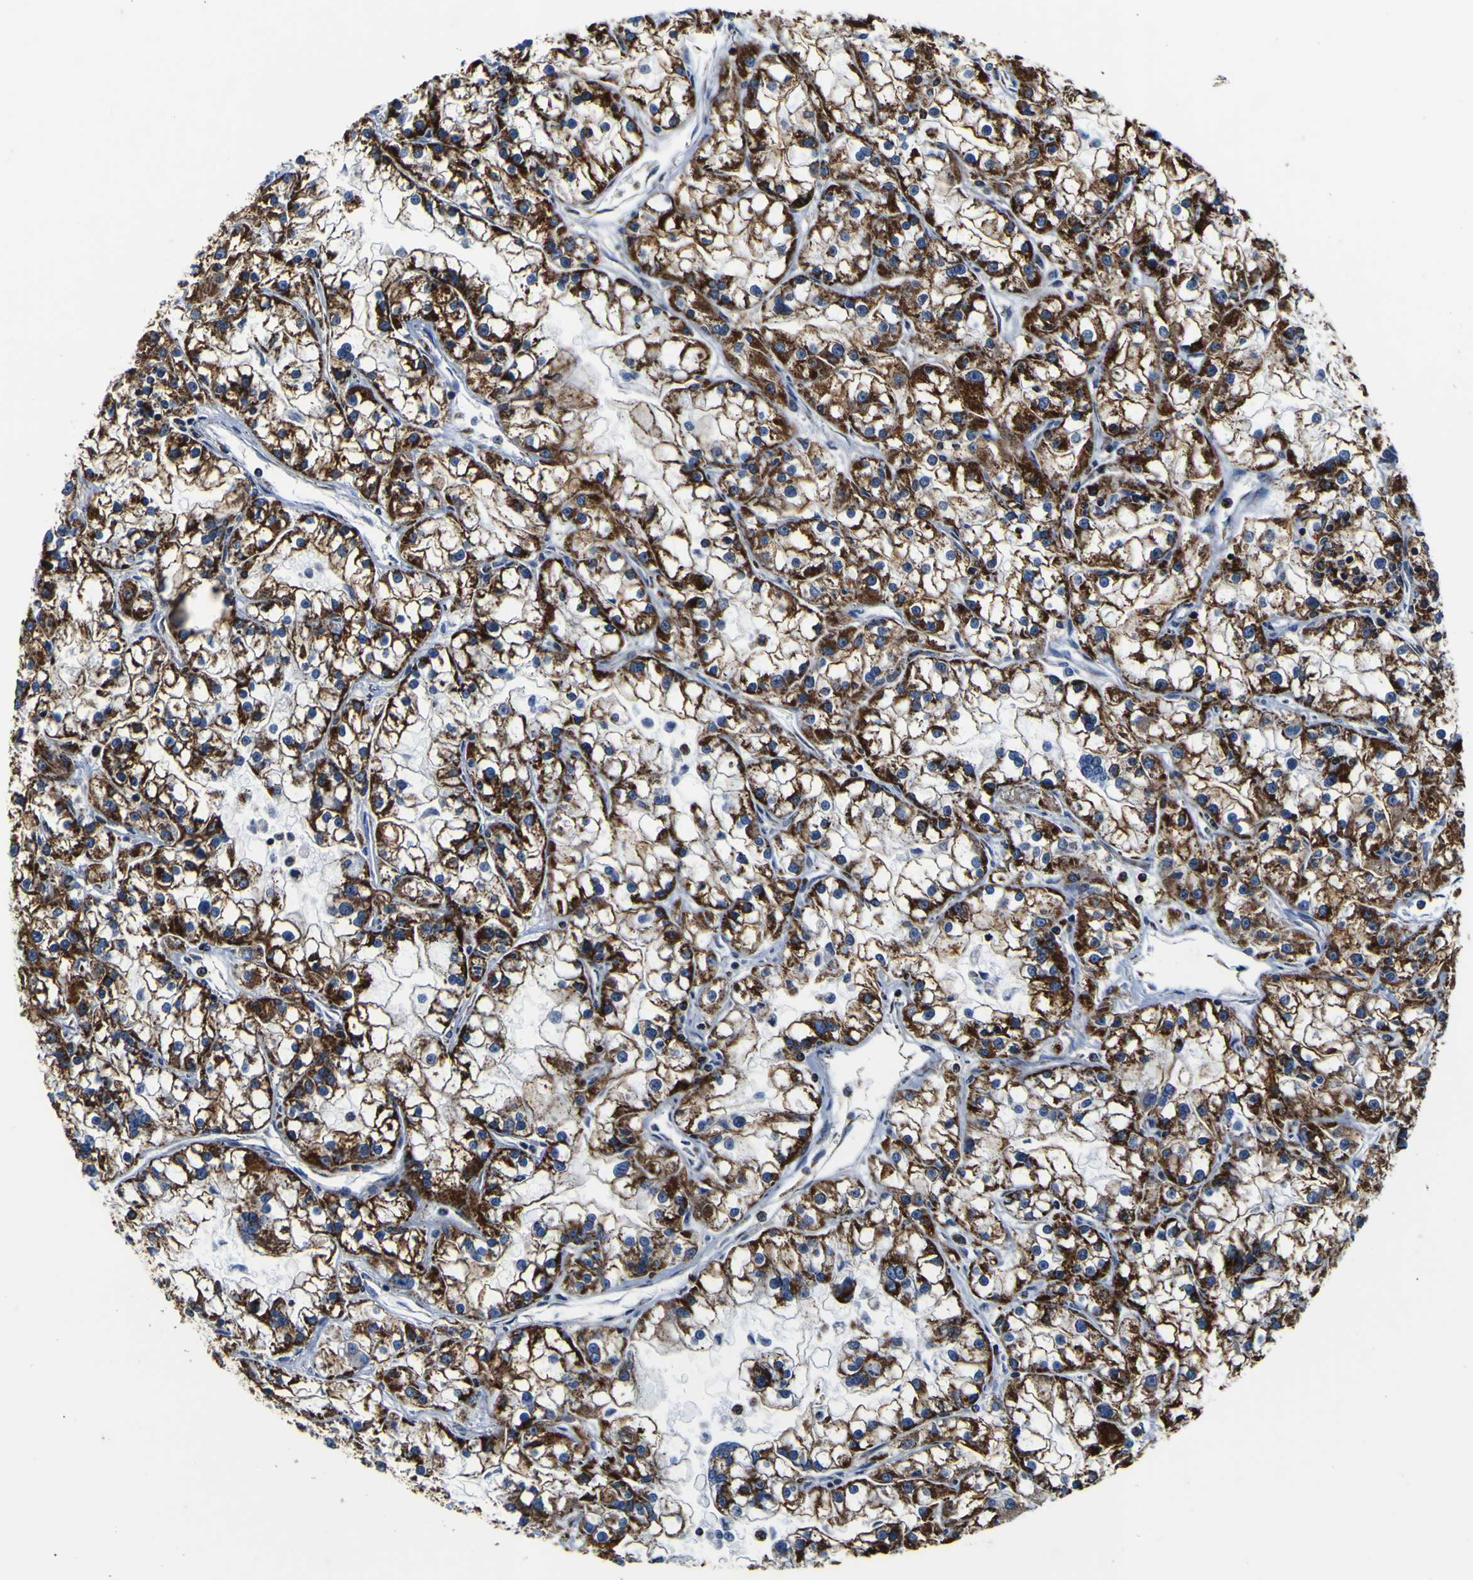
{"staining": {"intensity": "strong", "quantity": ">75%", "location": "cytoplasmic/membranous"}, "tissue": "renal cancer", "cell_type": "Tumor cells", "image_type": "cancer", "snomed": [{"axis": "morphology", "description": "Adenocarcinoma, NOS"}, {"axis": "topography", "description": "Kidney"}], "caption": "Protein analysis of adenocarcinoma (renal) tissue shows strong cytoplasmic/membranous expression in approximately >75% of tumor cells.", "gene": "PTRH2", "patient": {"sex": "female", "age": 52}}